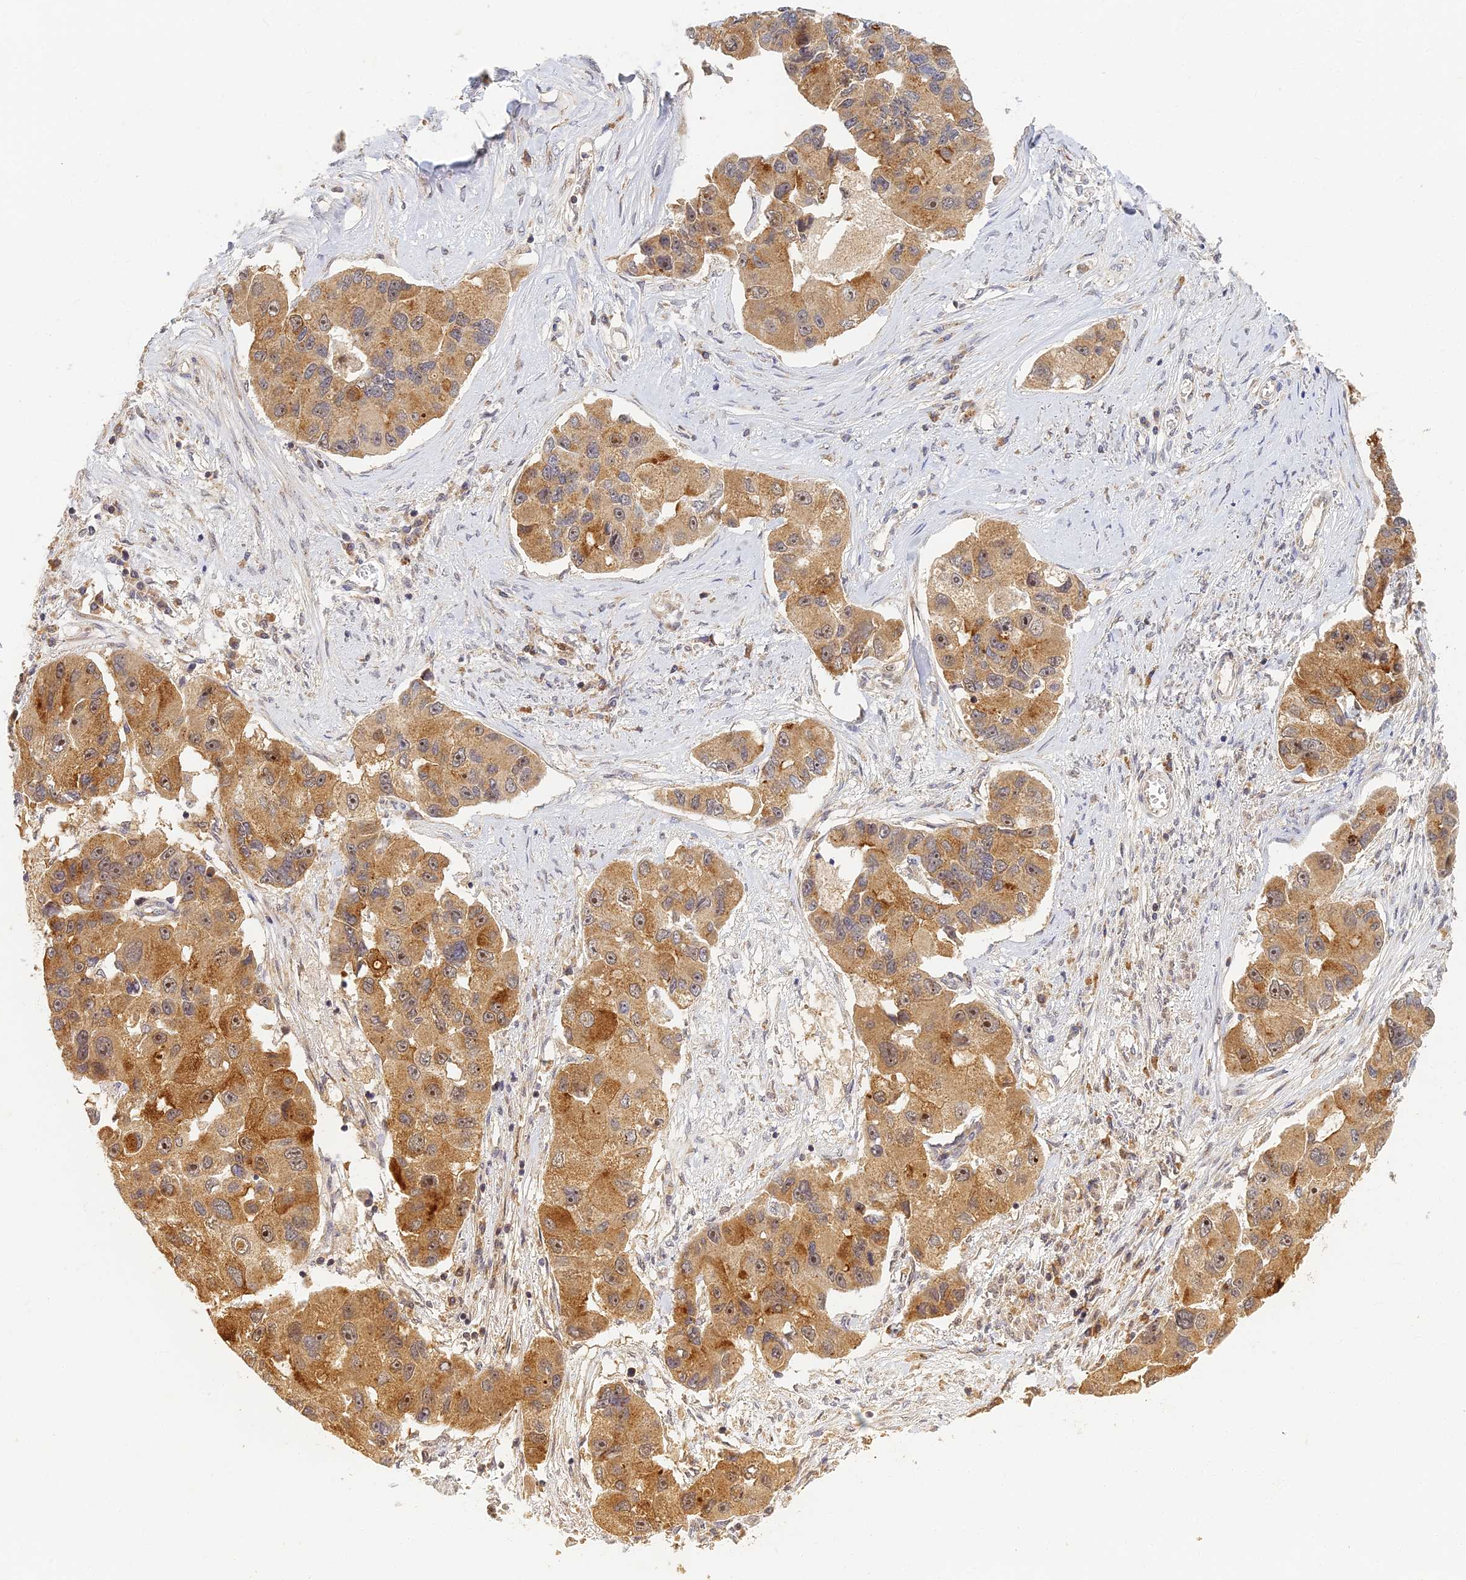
{"staining": {"intensity": "moderate", "quantity": ">75%", "location": "cytoplasmic/membranous"}, "tissue": "lung cancer", "cell_type": "Tumor cells", "image_type": "cancer", "snomed": [{"axis": "morphology", "description": "Adenocarcinoma, NOS"}, {"axis": "topography", "description": "Lung"}], "caption": "This histopathology image displays lung cancer (adenocarcinoma) stained with immunohistochemistry to label a protein in brown. The cytoplasmic/membranous of tumor cells show moderate positivity for the protein. Nuclei are counter-stained blue.", "gene": "RGL3", "patient": {"sex": "female", "age": 54}}